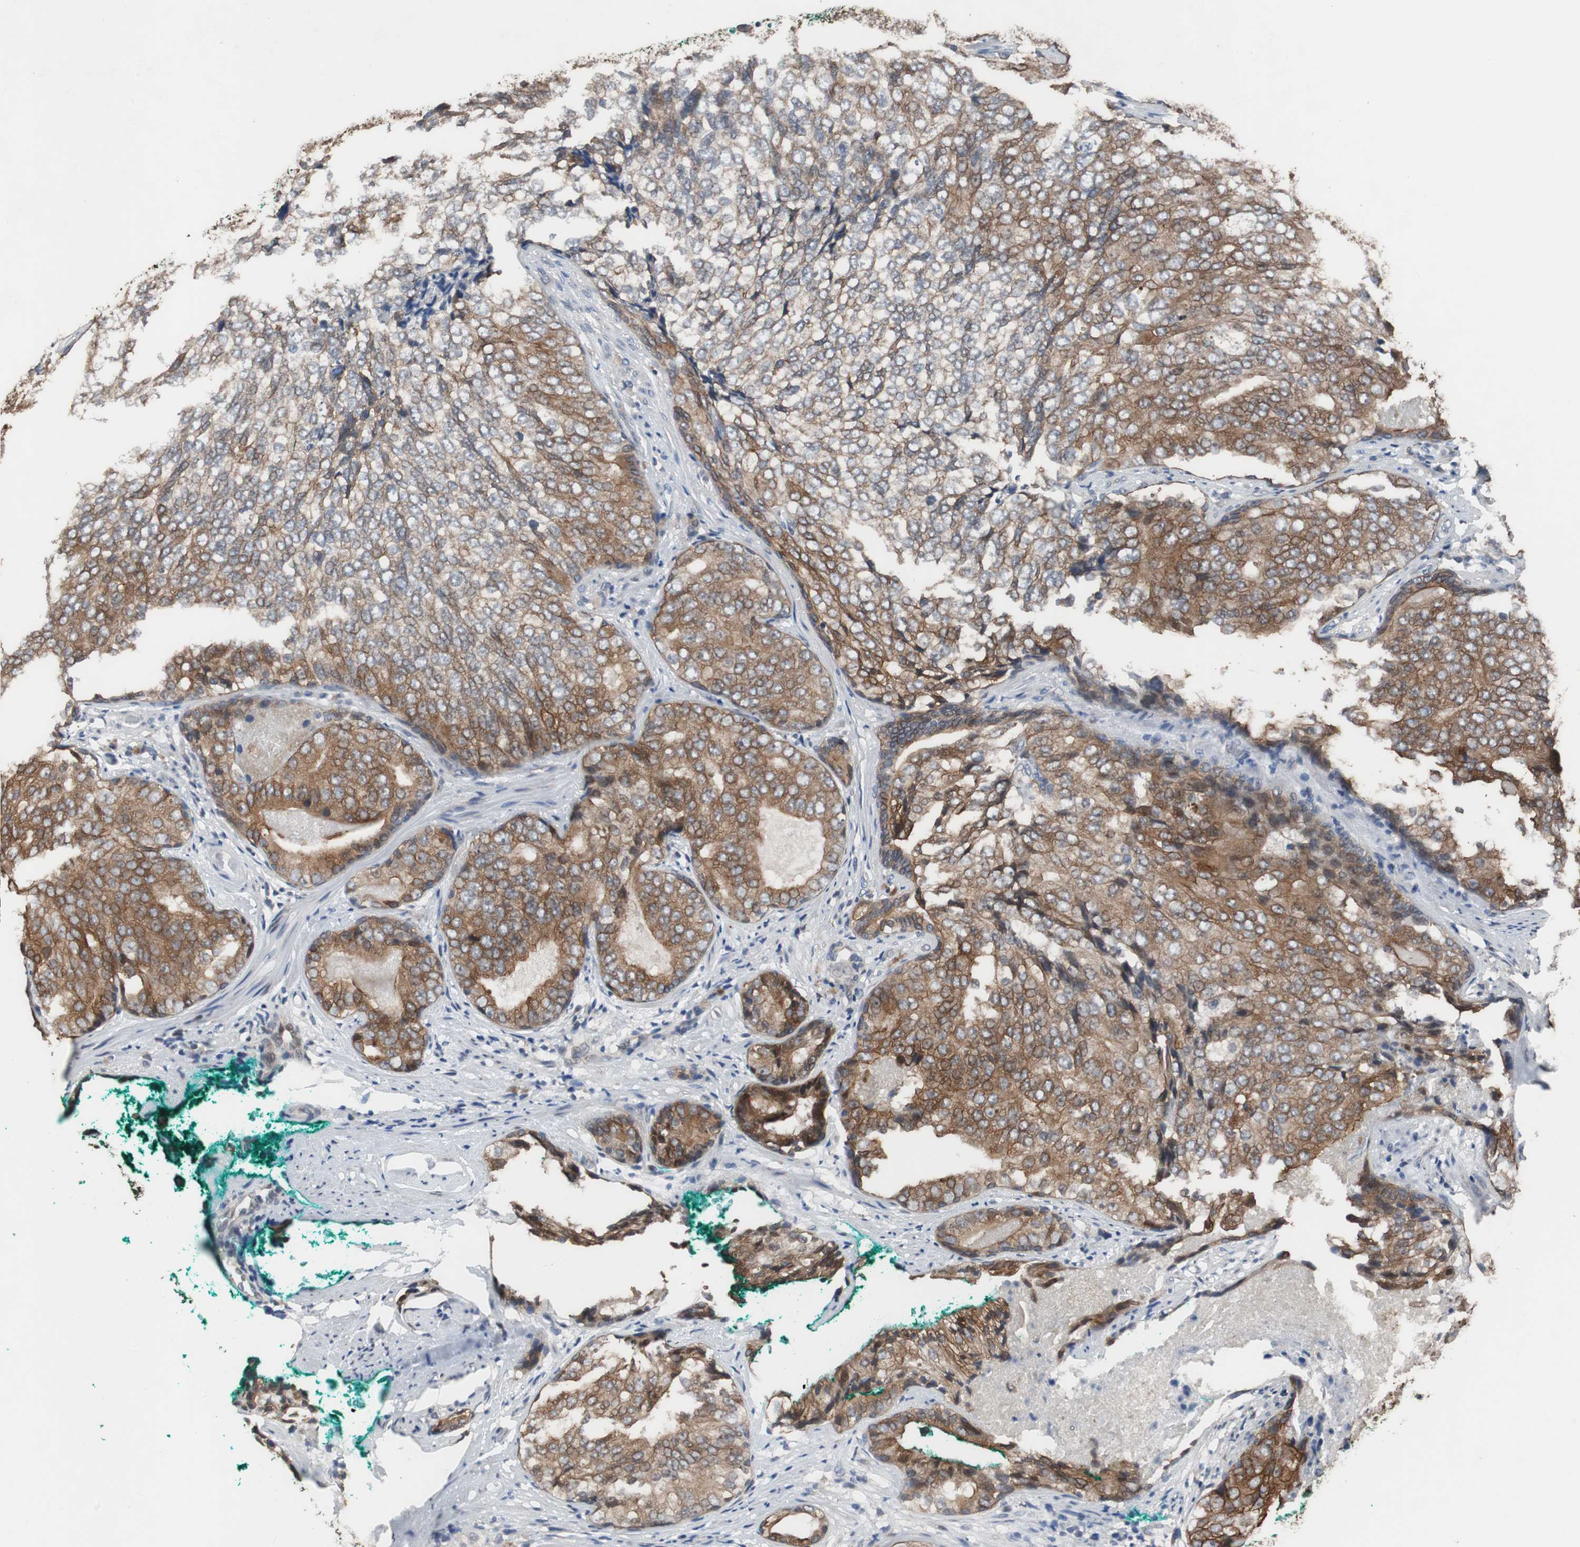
{"staining": {"intensity": "moderate", "quantity": ">75%", "location": "cytoplasmic/membranous"}, "tissue": "prostate cancer", "cell_type": "Tumor cells", "image_type": "cancer", "snomed": [{"axis": "morphology", "description": "Adenocarcinoma, High grade"}, {"axis": "topography", "description": "Prostate"}], "caption": "A medium amount of moderate cytoplasmic/membranous expression is present in about >75% of tumor cells in prostate high-grade adenocarcinoma tissue.", "gene": "USP10", "patient": {"sex": "male", "age": 66}}